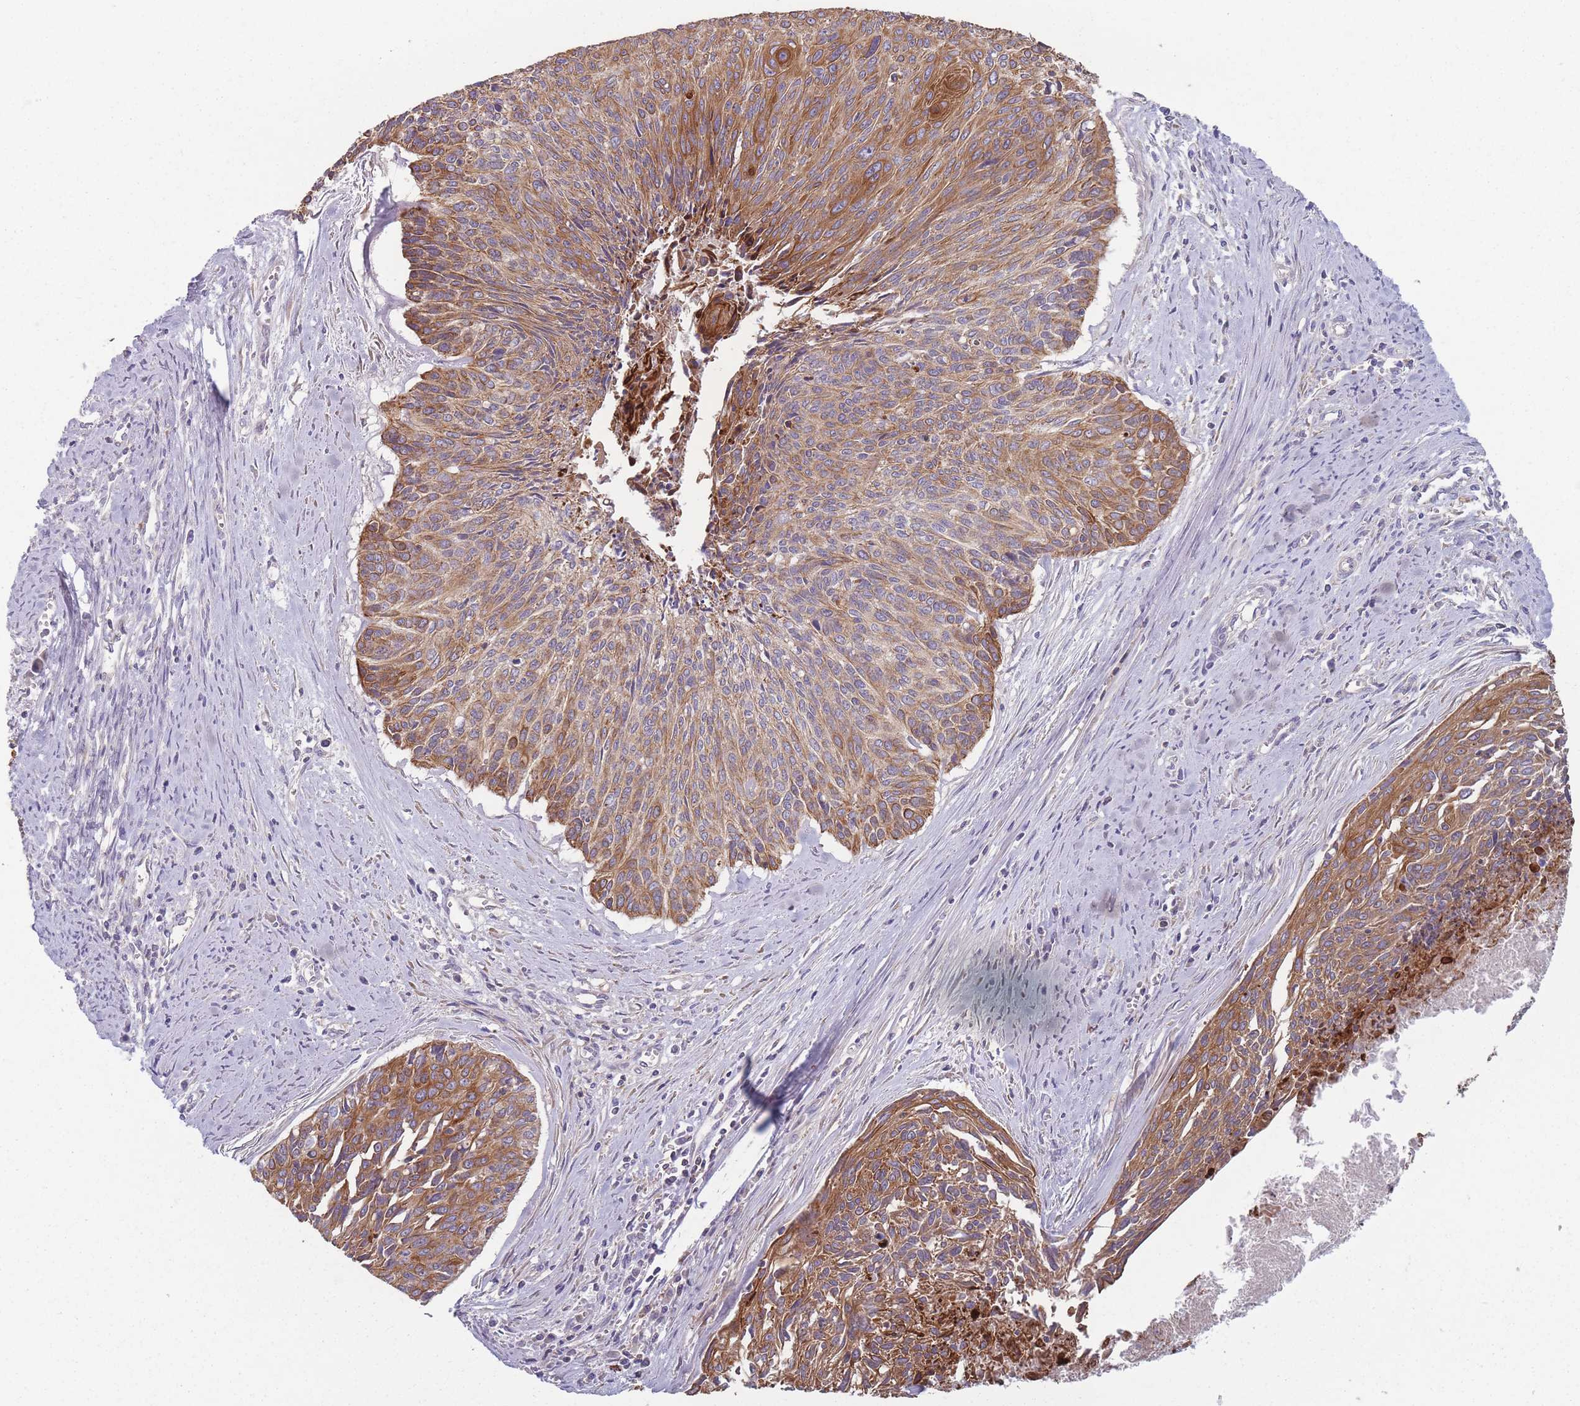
{"staining": {"intensity": "moderate", "quantity": ">75%", "location": "cytoplasmic/membranous"}, "tissue": "cervical cancer", "cell_type": "Tumor cells", "image_type": "cancer", "snomed": [{"axis": "morphology", "description": "Squamous cell carcinoma, NOS"}, {"axis": "topography", "description": "Cervix"}], "caption": "Tumor cells reveal medium levels of moderate cytoplasmic/membranous expression in approximately >75% of cells in cervical squamous cell carcinoma.", "gene": "HSBP1L1", "patient": {"sex": "female", "age": 55}}